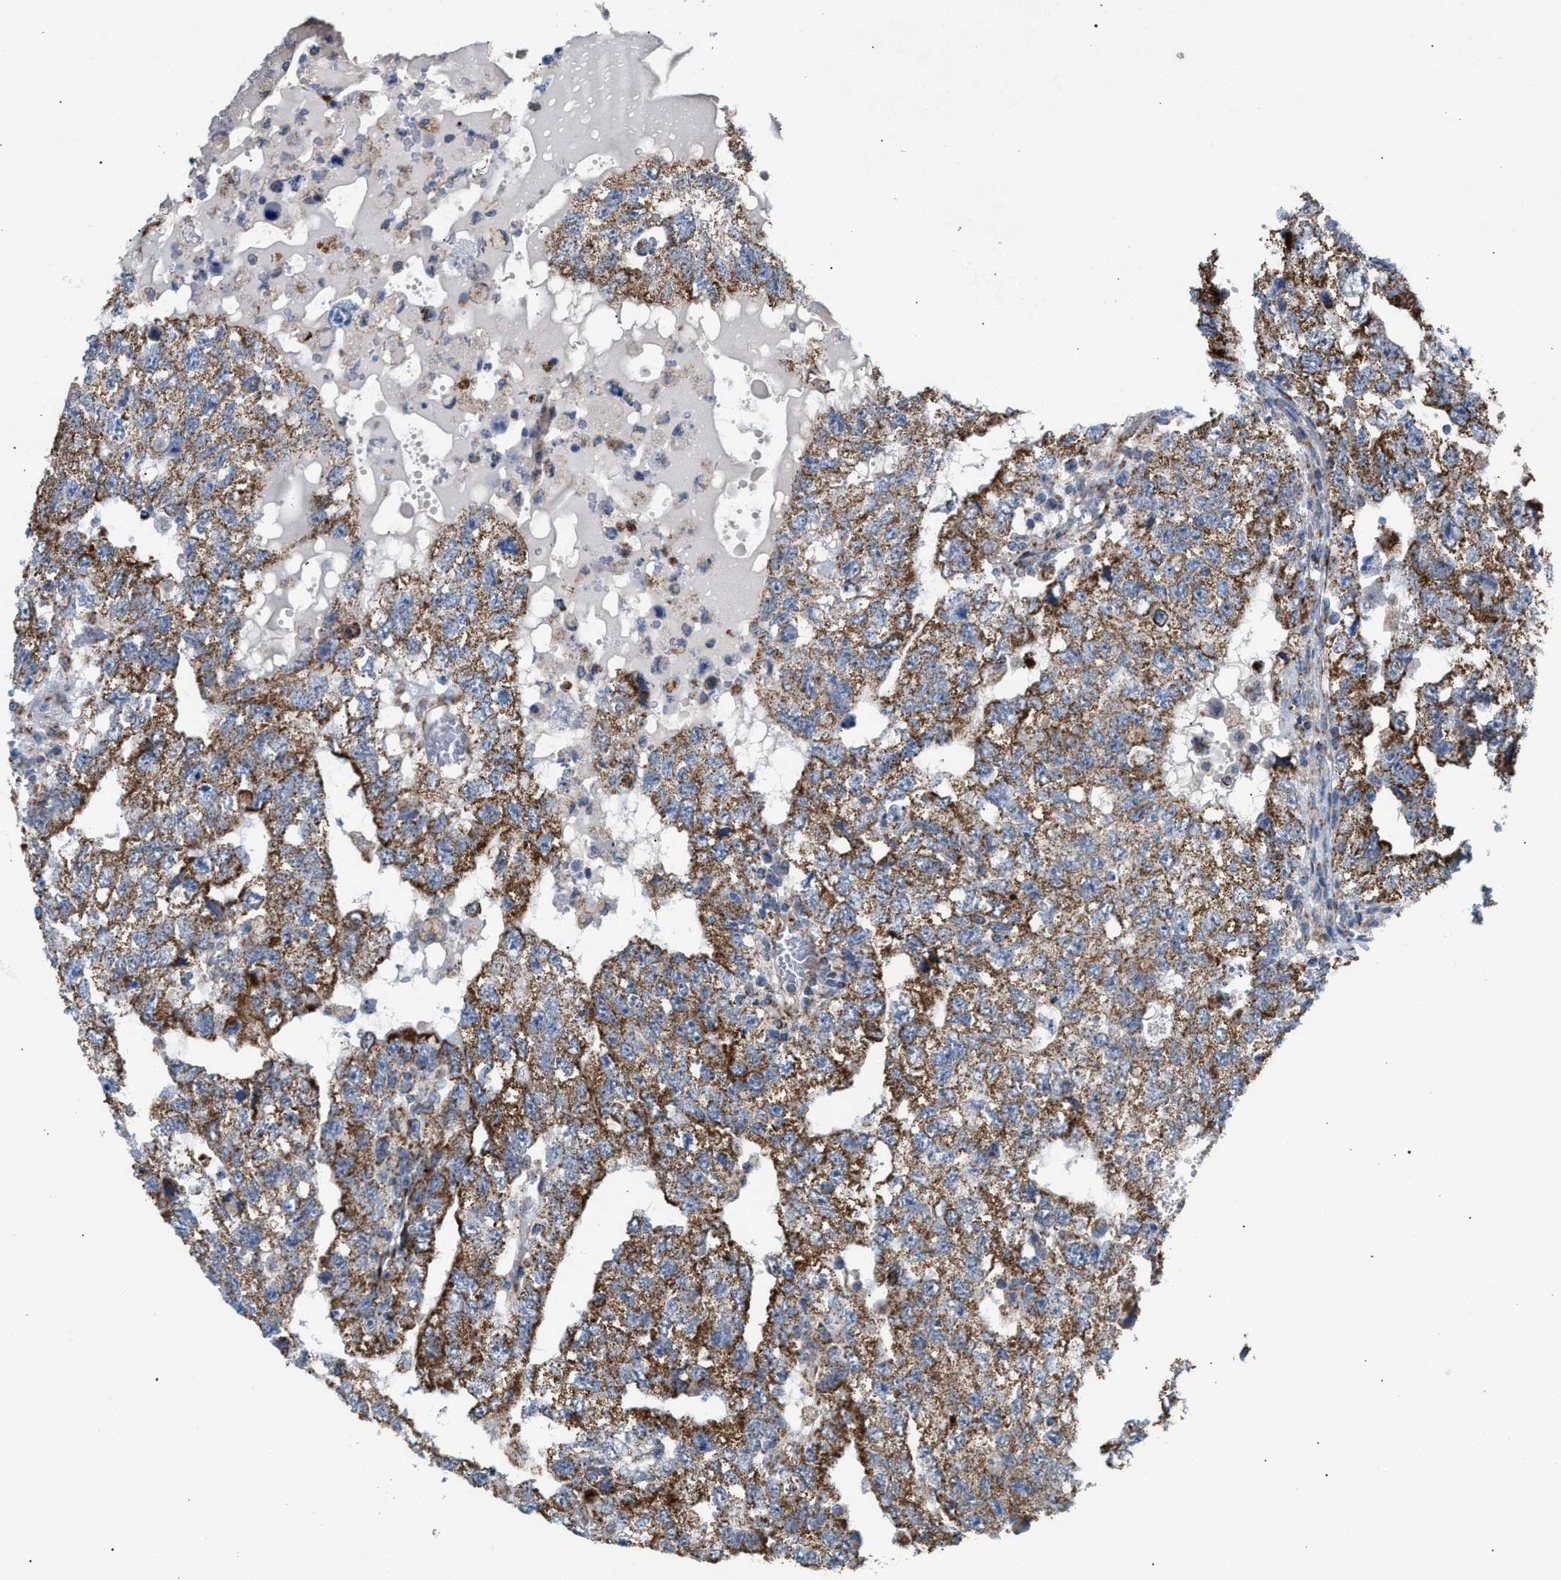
{"staining": {"intensity": "moderate", "quantity": ">75%", "location": "cytoplasmic/membranous"}, "tissue": "testis cancer", "cell_type": "Tumor cells", "image_type": "cancer", "snomed": [{"axis": "morphology", "description": "Carcinoma, Embryonal, NOS"}, {"axis": "topography", "description": "Testis"}], "caption": "Immunohistochemical staining of embryonal carcinoma (testis) demonstrates medium levels of moderate cytoplasmic/membranous protein expression in about >75% of tumor cells.", "gene": "TACO1", "patient": {"sex": "male", "age": 36}}